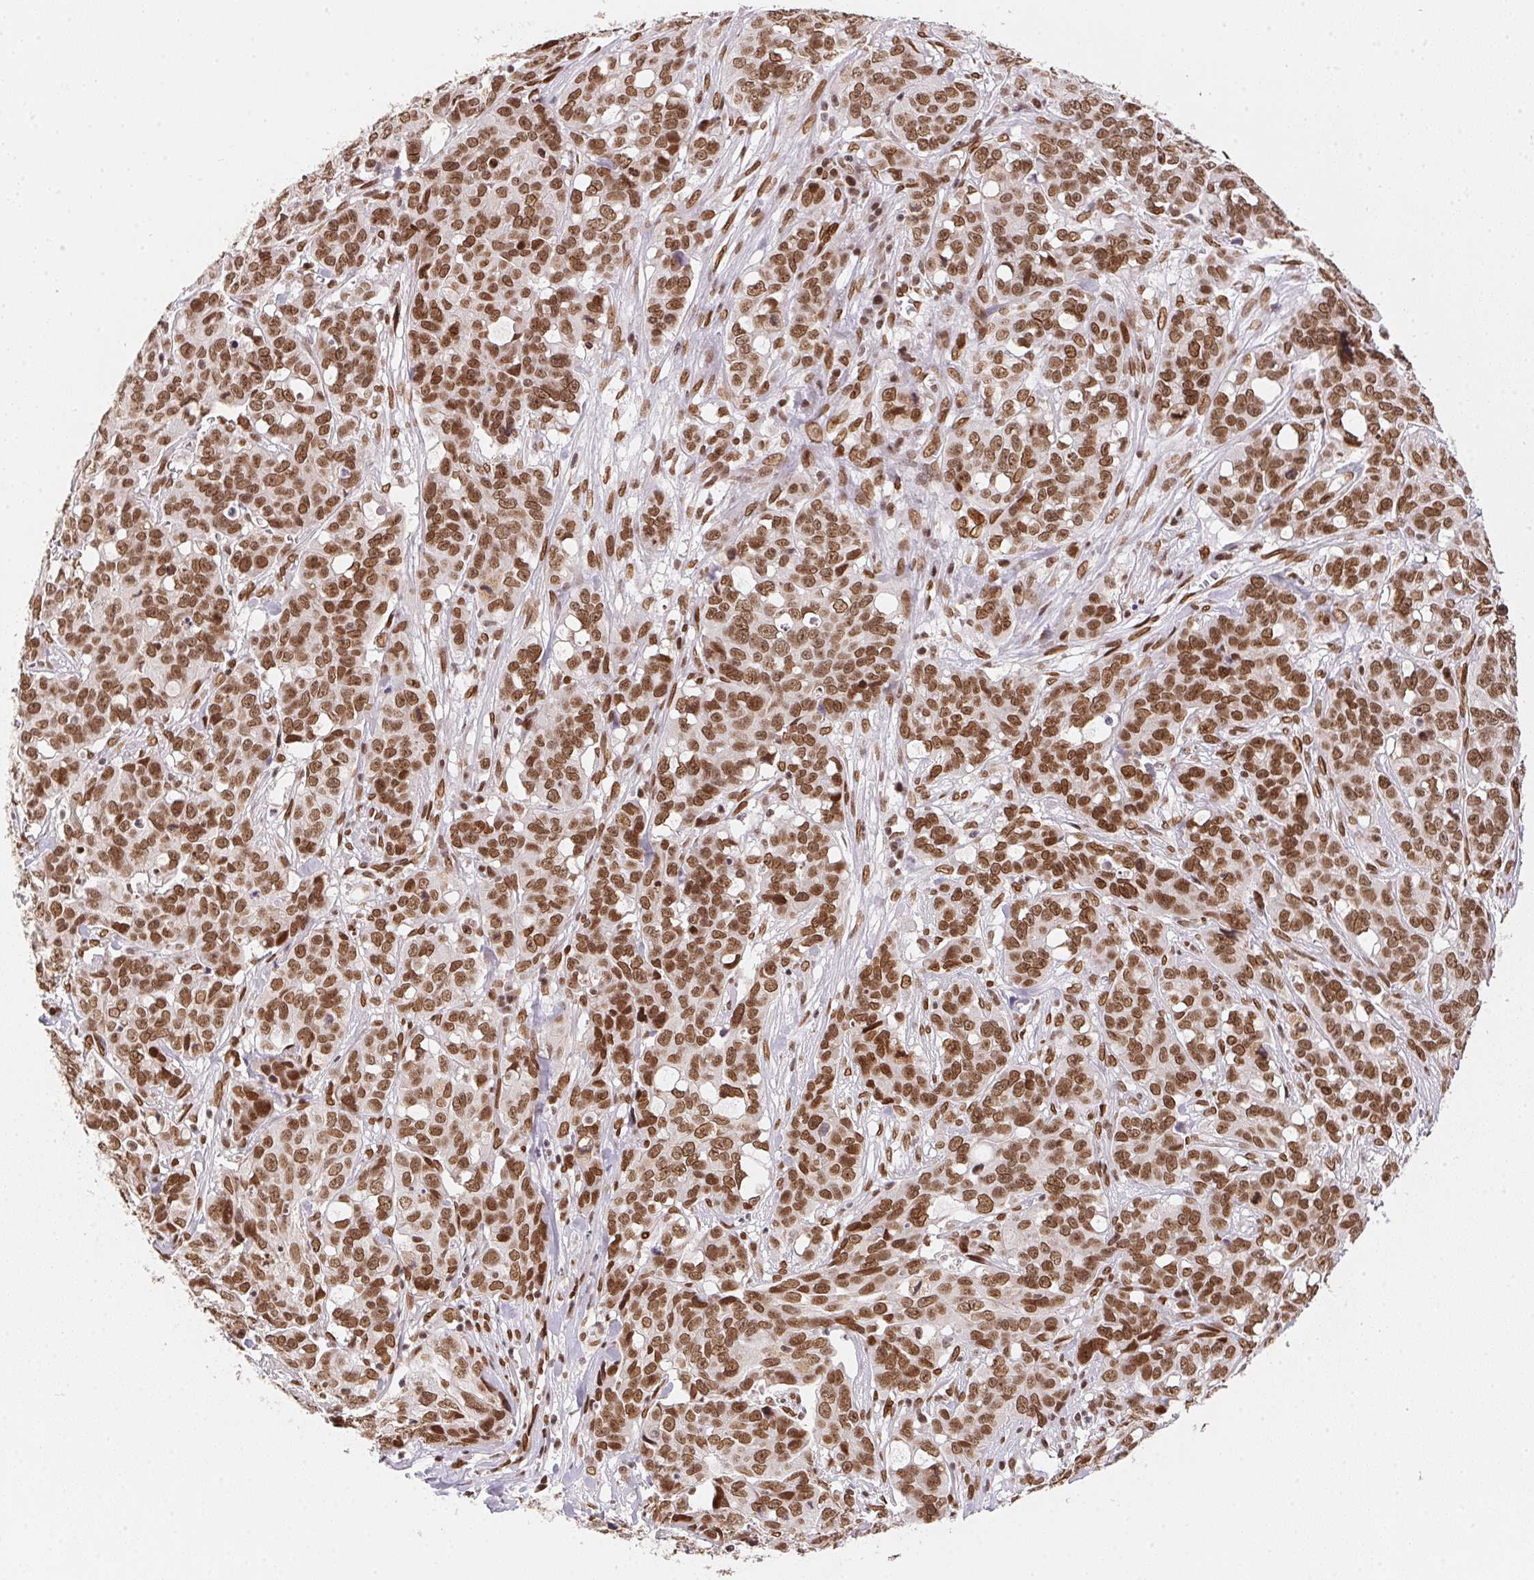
{"staining": {"intensity": "strong", "quantity": ">75%", "location": "cytoplasmic/membranous,nuclear"}, "tissue": "ovarian cancer", "cell_type": "Tumor cells", "image_type": "cancer", "snomed": [{"axis": "morphology", "description": "Carcinoma, endometroid"}, {"axis": "topography", "description": "Ovary"}], "caption": "The histopathology image reveals a brown stain indicating the presence of a protein in the cytoplasmic/membranous and nuclear of tumor cells in ovarian endometroid carcinoma. (DAB (3,3'-diaminobenzidine) = brown stain, brightfield microscopy at high magnification).", "gene": "SAP30BP", "patient": {"sex": "female", "age": 78}}